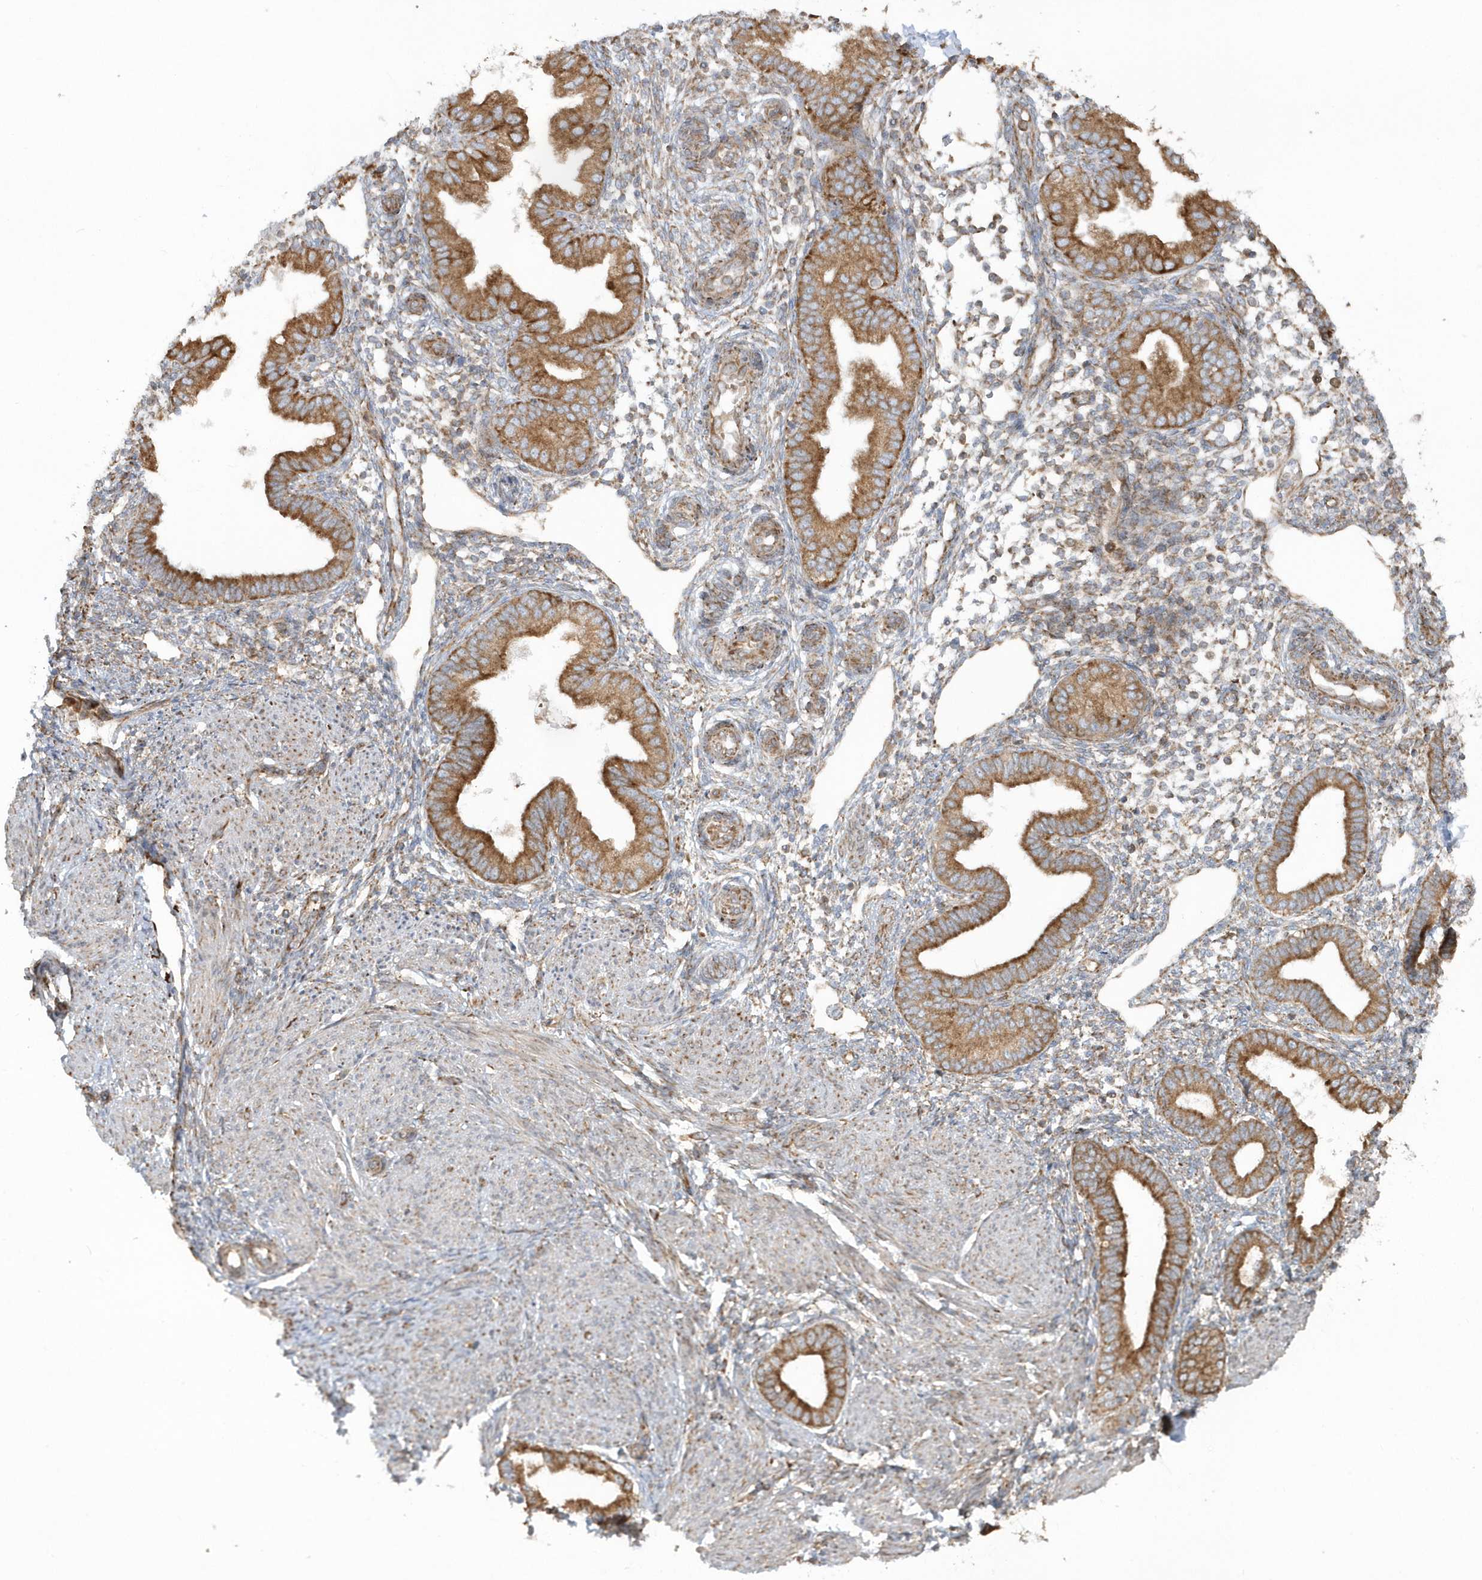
{"staining": {"intensity": "moderate", "quantity": "25%-75%", "location": "cytoplasmic/membranous"}, "tissue": "endometrium", "cell_type": "Cells in endometrial stroma", "image_type": "normal", "snomed": [{"axis": "morphology", "description": "Normal tissue, NOS"}, {"axis": "topography", "description": "Endometrium"}], "caption": "Immunohistochemical staining of unremarkable human endometrium shows 25%-75% levels of moderate cytoplasmic/membranous protein positivity in about 25%-75% of cells in endometrial stroma.", "gene": "SH3BP2", "patient": {"sex": "female", "age": 53}}